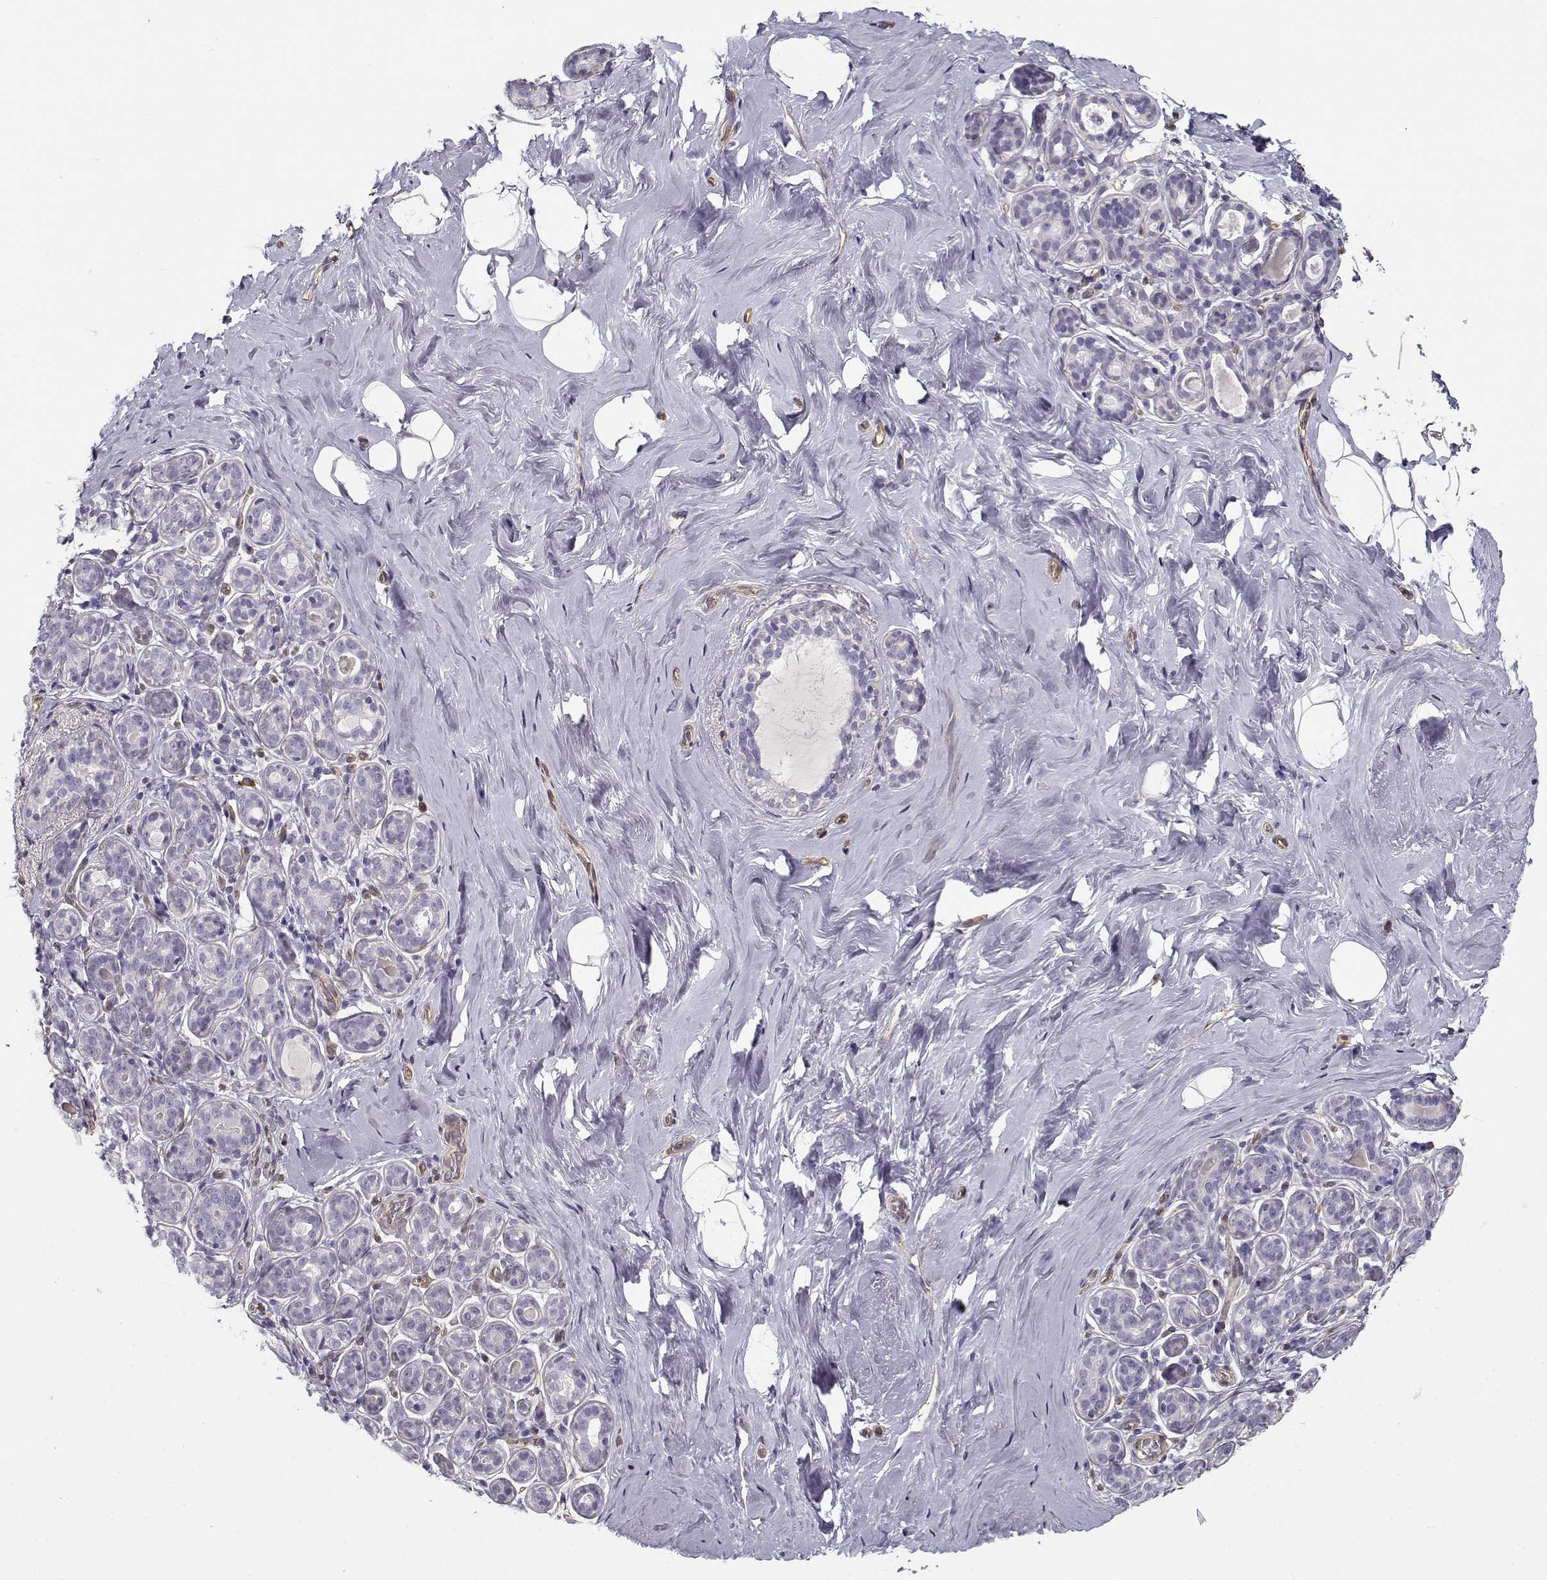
{"staining": {"intensity": "negative", "quantity": "none", "location": "none"}, "tissue": "breast", "cell_type": "Adipocytes", "image_type": "normal", "snomed": [{"axis": "morphology", "description": "Normal tissue, NOS"}, {"axis": "topography", "description": "Skin"}, {"axis": "topography", "description": "Breast"}], "caption": "This is an IHC micrograph of normal breast. There is no staining in adipocytes.", "gene": "MYO1A", "patient": {"sex": "female", "age": 43}}